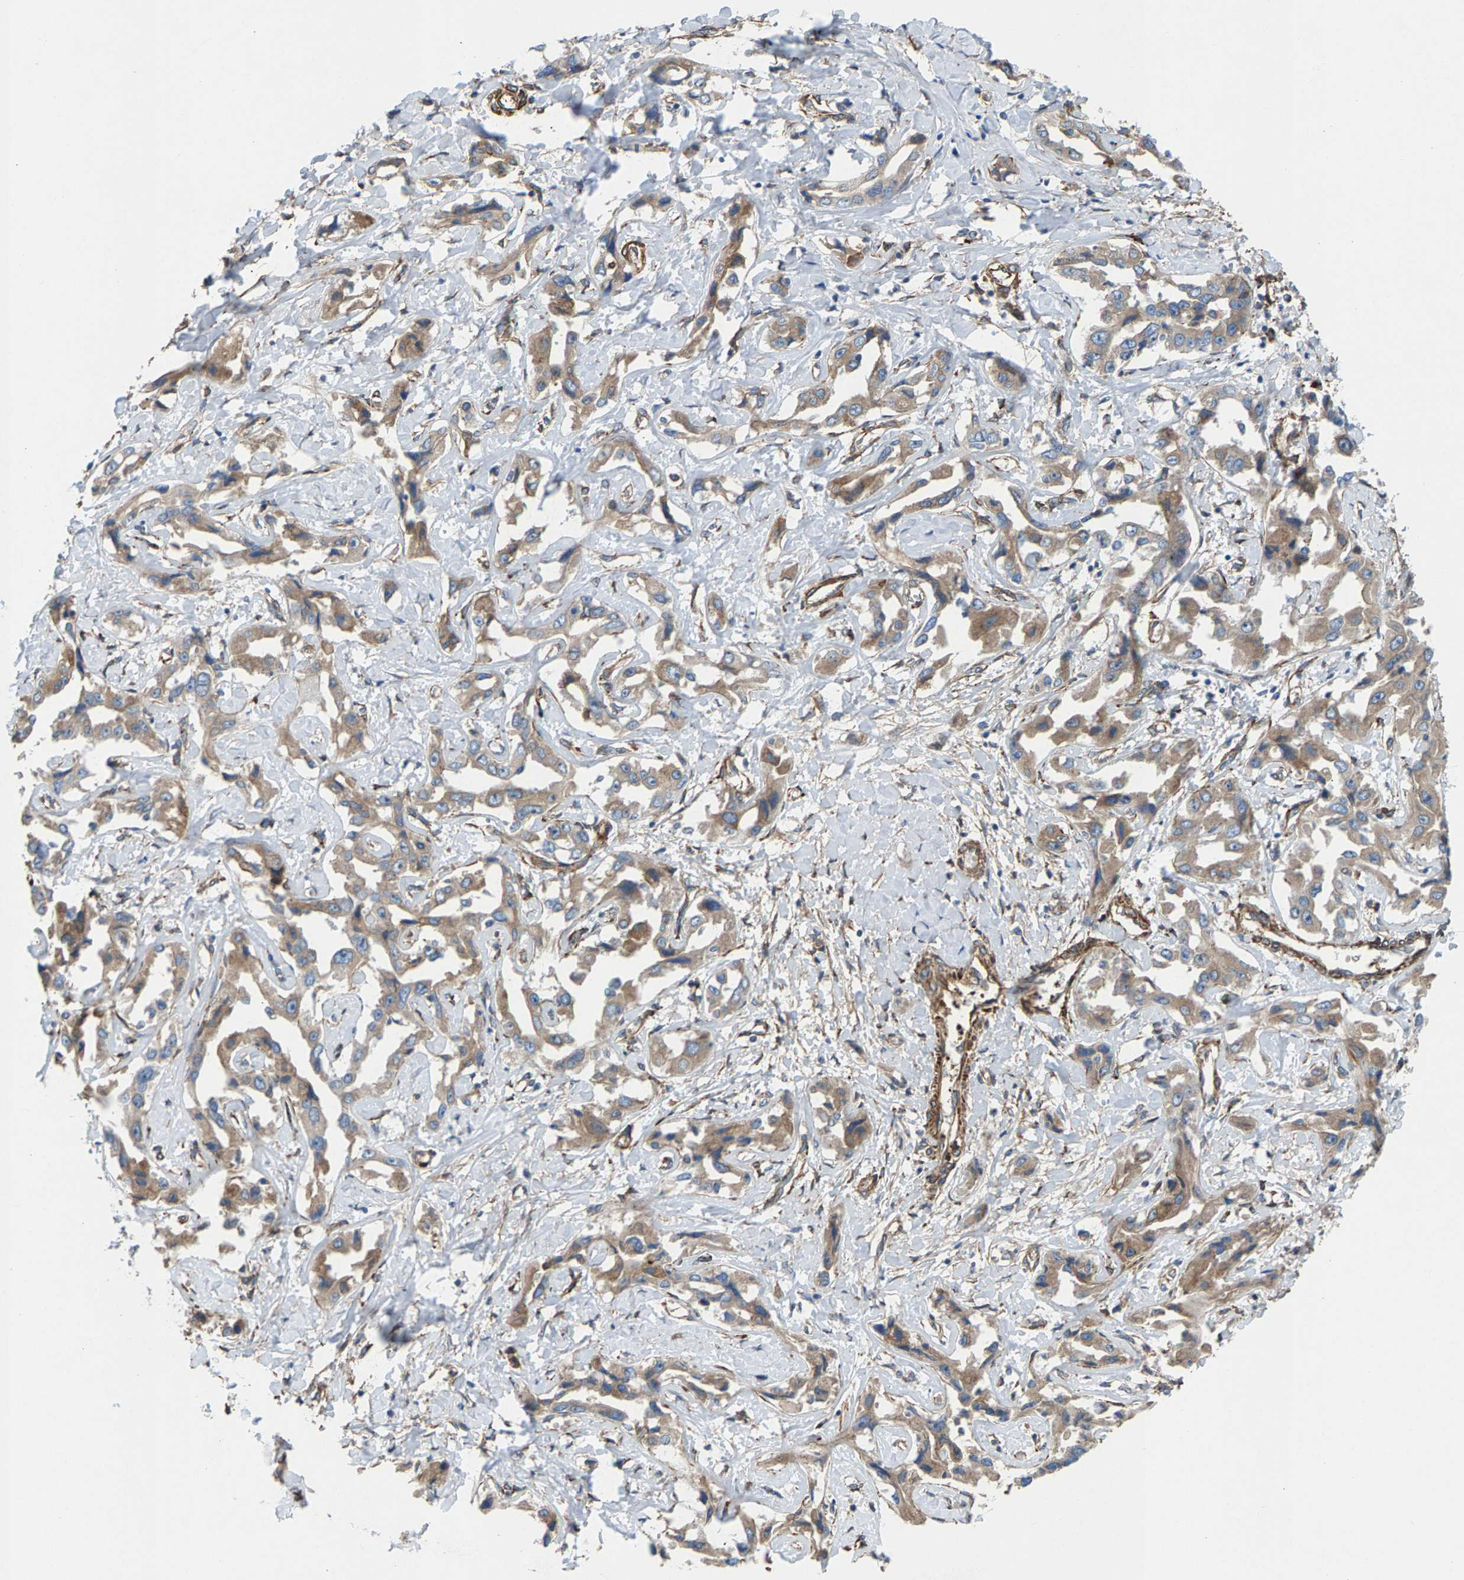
{"staining": {"intensity": "moderate", "quantity": ">75%", "location": "cytoplasmic/membranous"}, "tissue": "liver cancer", "cell_type": "Tumor cells", "image_type": "cancer", "snomed": [{"axis": "morphology", "description": "Cholangiocarcinoma"}, {"axis": "topography", "description": "Liver"}], "caption": "Liver cancer (cholangiocarcinoma) was stained to show a protein in brown. There is medium levels of moderate cytoplasmic/membranous positivity in about >75% of tumor cells. The staining was performed using DAB (3,3'-diaminobenzidine), with brown indicating positive protein expression. Nuclei are stained blue with hematoxylin.", "gene": "PDCL", "patient": {"sex": "male", "age": 59}}